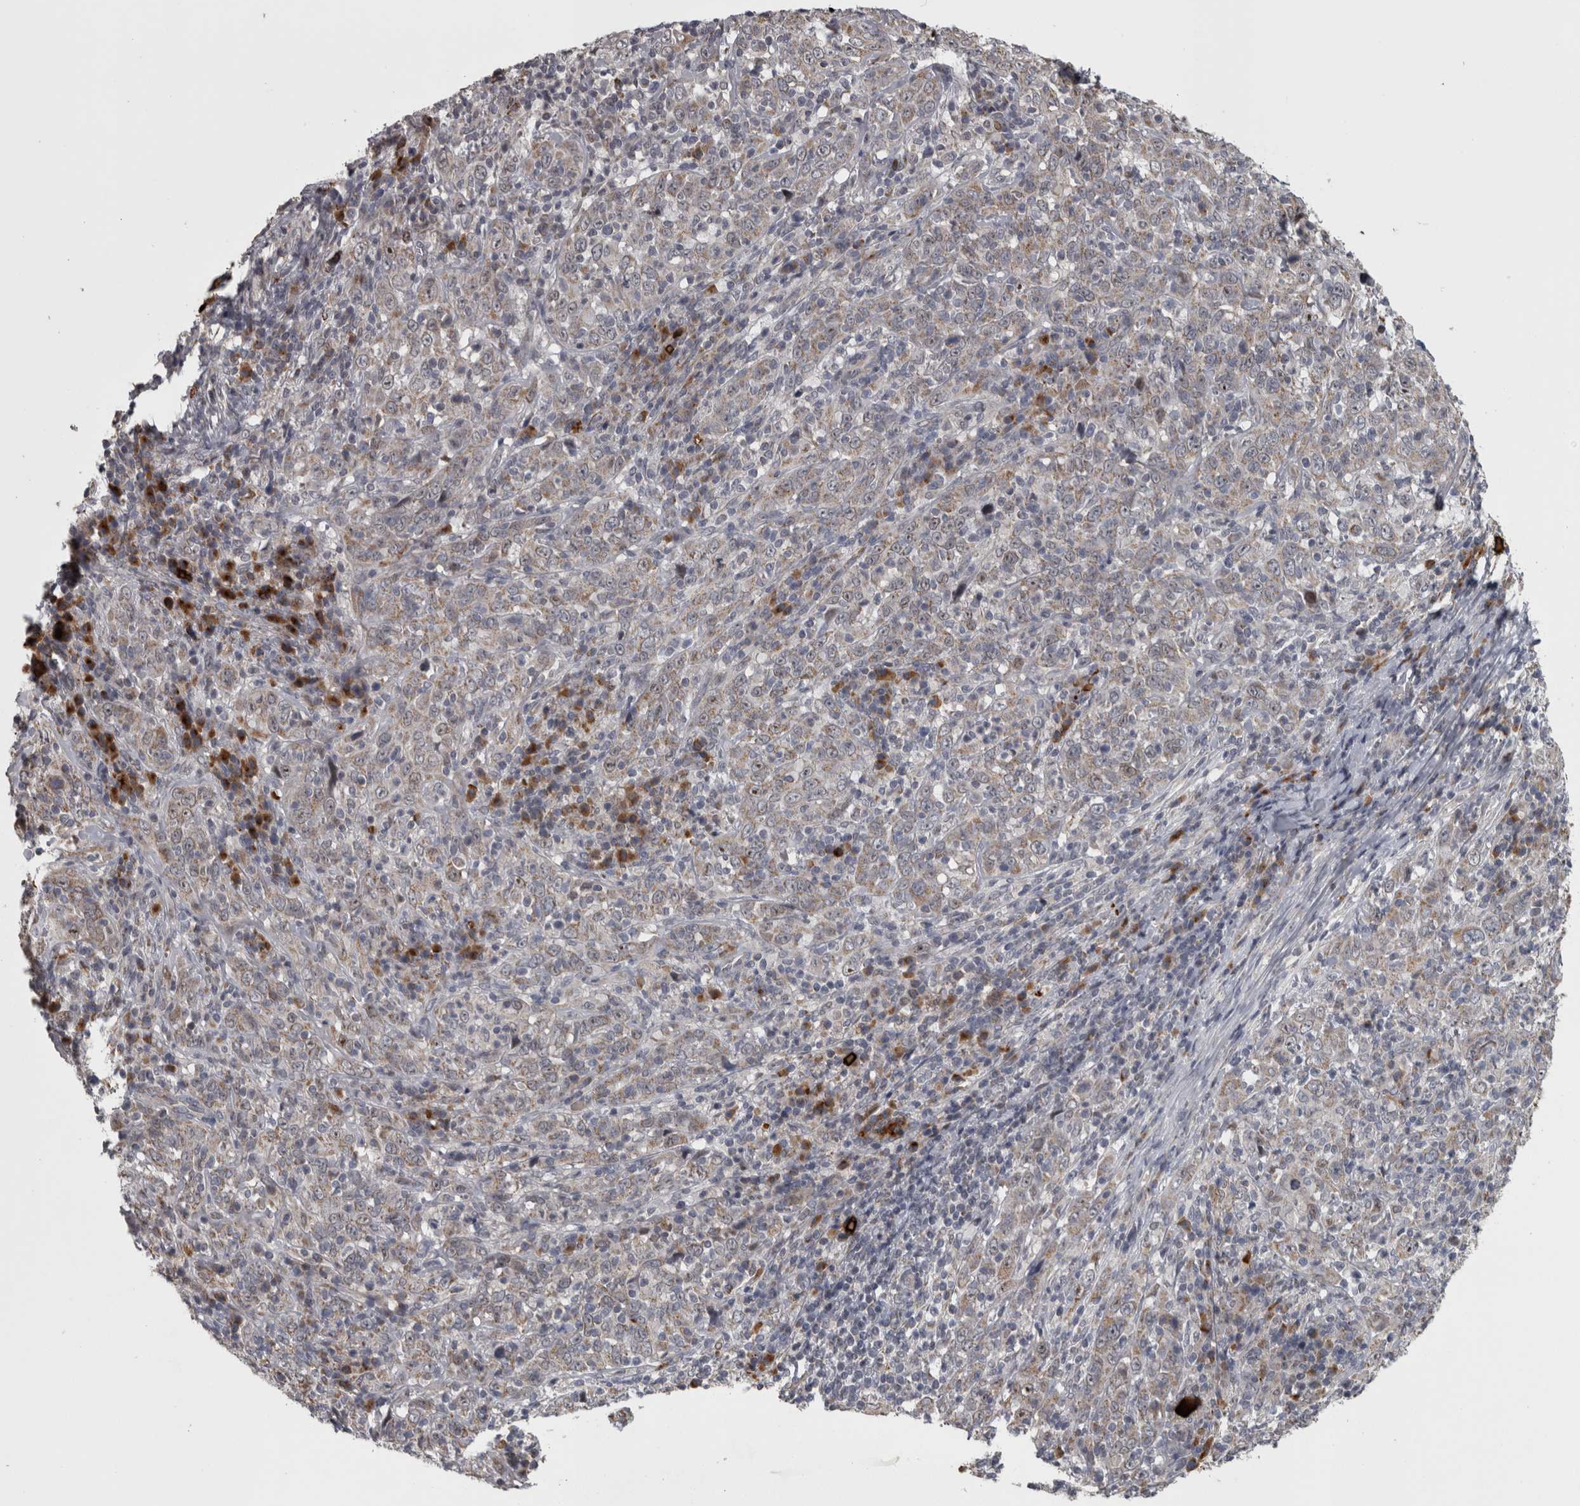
{"staining": {"intensity": "weak", "quantity": ">75%", "location": "cytoplasmic/membranous"}, "tissue": "cervical cancer", "cell_type": "Tumor cells", "image_type": "cancer", "snomed": [{"axis": "morphology", "description": "Squamous cell carcinoma, NOS"}, {"axis": "topography", "description": "Cervix"}], "caption": "A high-resolution micrograph shows immunohistochemistry (IHC) staining of cervical cancer, which shows weak cytoplasmic/membranous staining in approximately >75% of tumor cells. (DAB (3,3'-diaminobenzidine) IHC with brightfield microscopy, high magnification).", "gene": "DBT", "patient": {"sex": "female", "age": 46}}